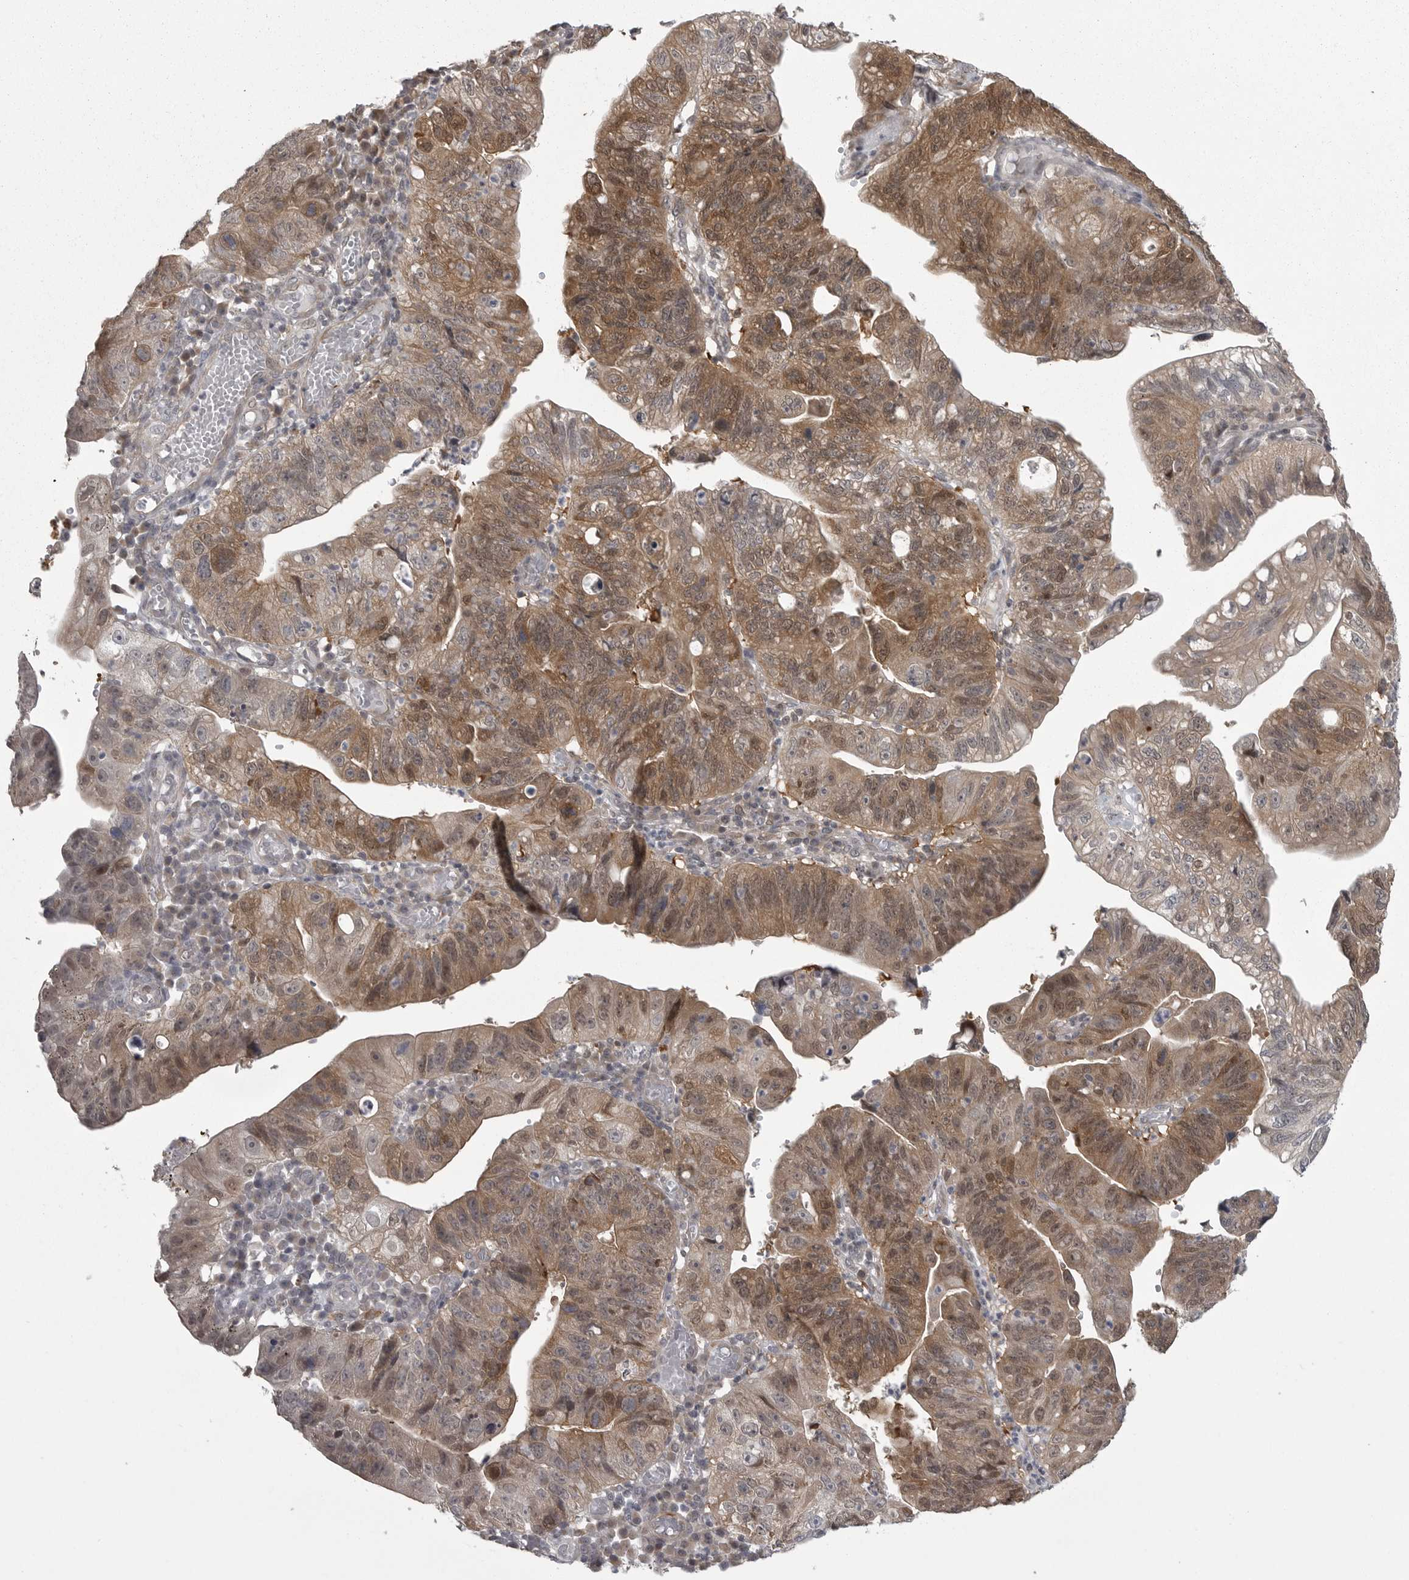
{"staining": {"intensity": "moderate", "quantity": "25%-75%", "location": "cytoplasmic/membranous"}, "tissue": "stomach cancer", "cell_type": "Tumor cells", "image_type": "cancer", "snomed": [{"axis": "morphology", "description": "Adenocarcinoma, NOS"}, {"axis": "topography", "description": "Stomach"}], "caption": "Stomach adenocarcinoma stained with a protein marker demonstrates moderate staining in tumor cells.", "gene": "PPP1R9A", "patient": {"sex": "male", "age": 59}}